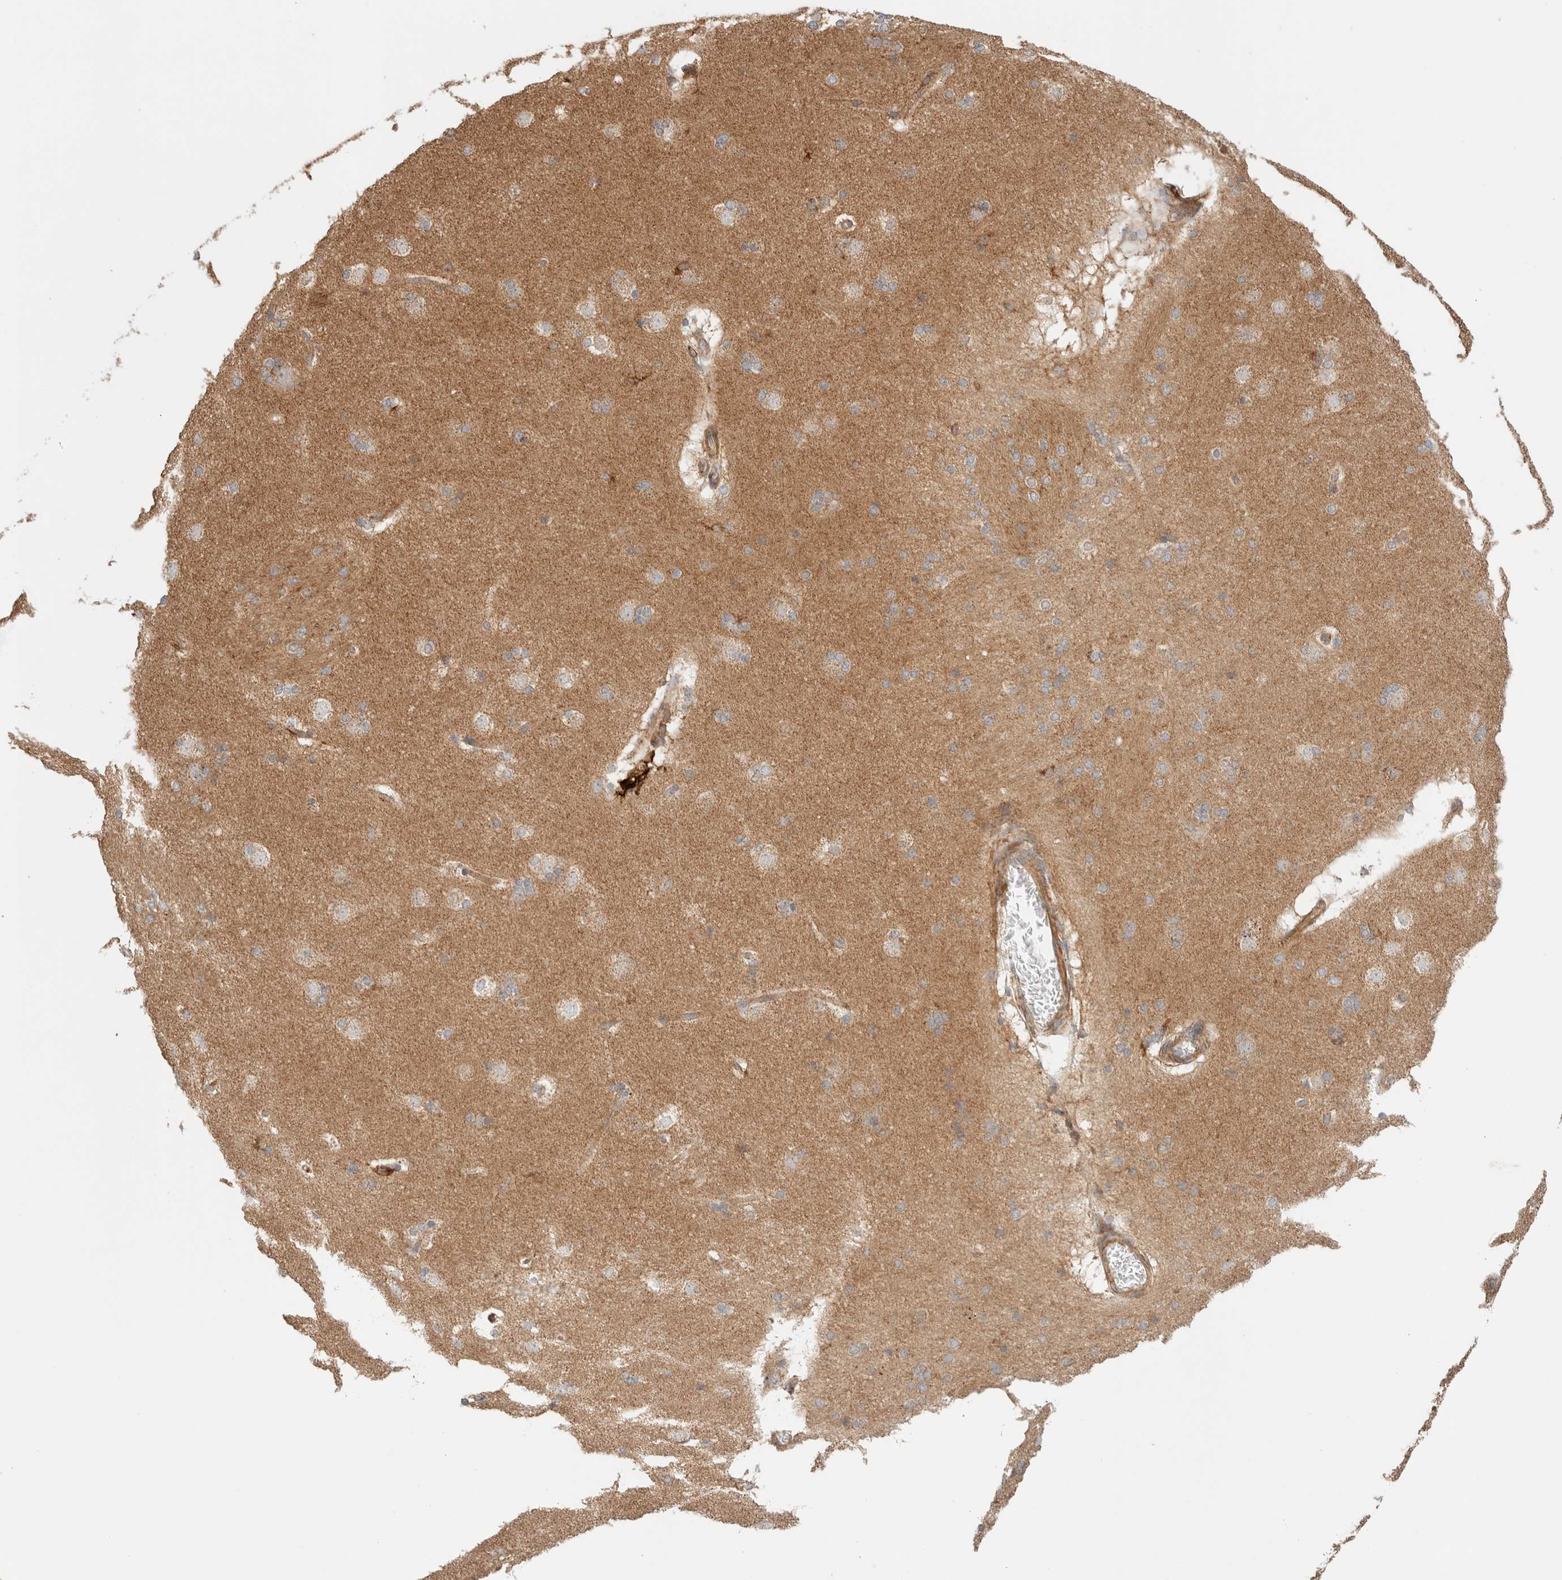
{"staining": {"intensity": "negative", "quantity": "none", "location": "none"}, "tissue": "caudate", "cell_type": "Glial cells", "image_type": "normal", "snomed": [{"axis": "morphology", "description": "Normal tissue, NOS"}, {"axis": "topography", "description": "Lateral ventricle wall"}], "caption": "Protein analysis of benign caudate demonstrates no significant expression in glial cells. (Stains: DAB (3,3'-diaminobenzidine) immunohistochemistry with hematoxylin counter stain, Microscopy: brightfield microscopy at high magnification).", "gene": "MRM3", "patient": {"sex": "female", "age": 19}}